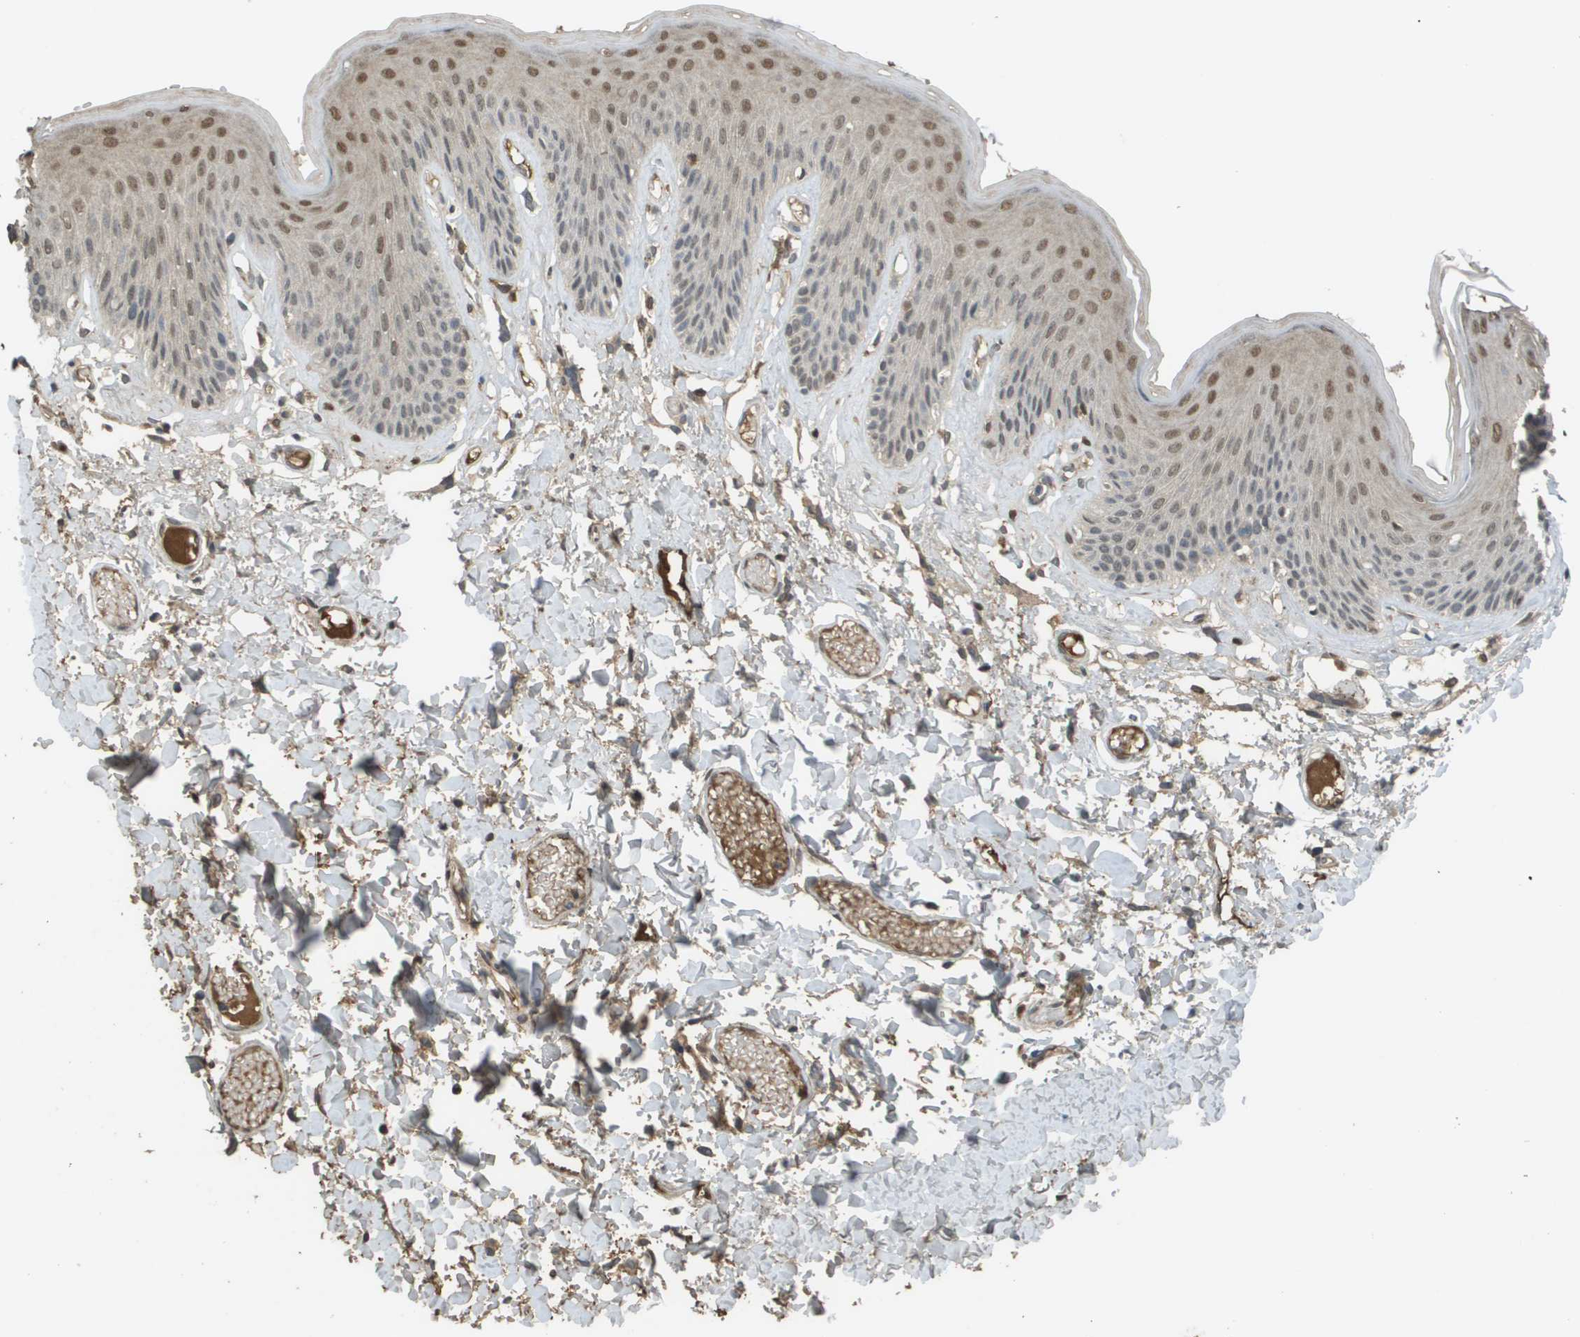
{"staining": {"intensity": "moderate", "quantity": "25%-75%", "location": "nuclear"}, "tissue": "skin", "cell_type": "Epidermal cells", "image_type": "normal", "snomed": [{"axis": "morphology", "description": "Normal tissue, NOS"}, {"axis": "topography", "description": "Vulva"}], "caption": "This photomicrograph shows immunohistochemistry staining of benign human skin, with medium moderate nuclear staining in approximately 25%-75% of epidermal cells.", "gene": "NDRG2", "patient": {"sex": "female", "age": 73}}